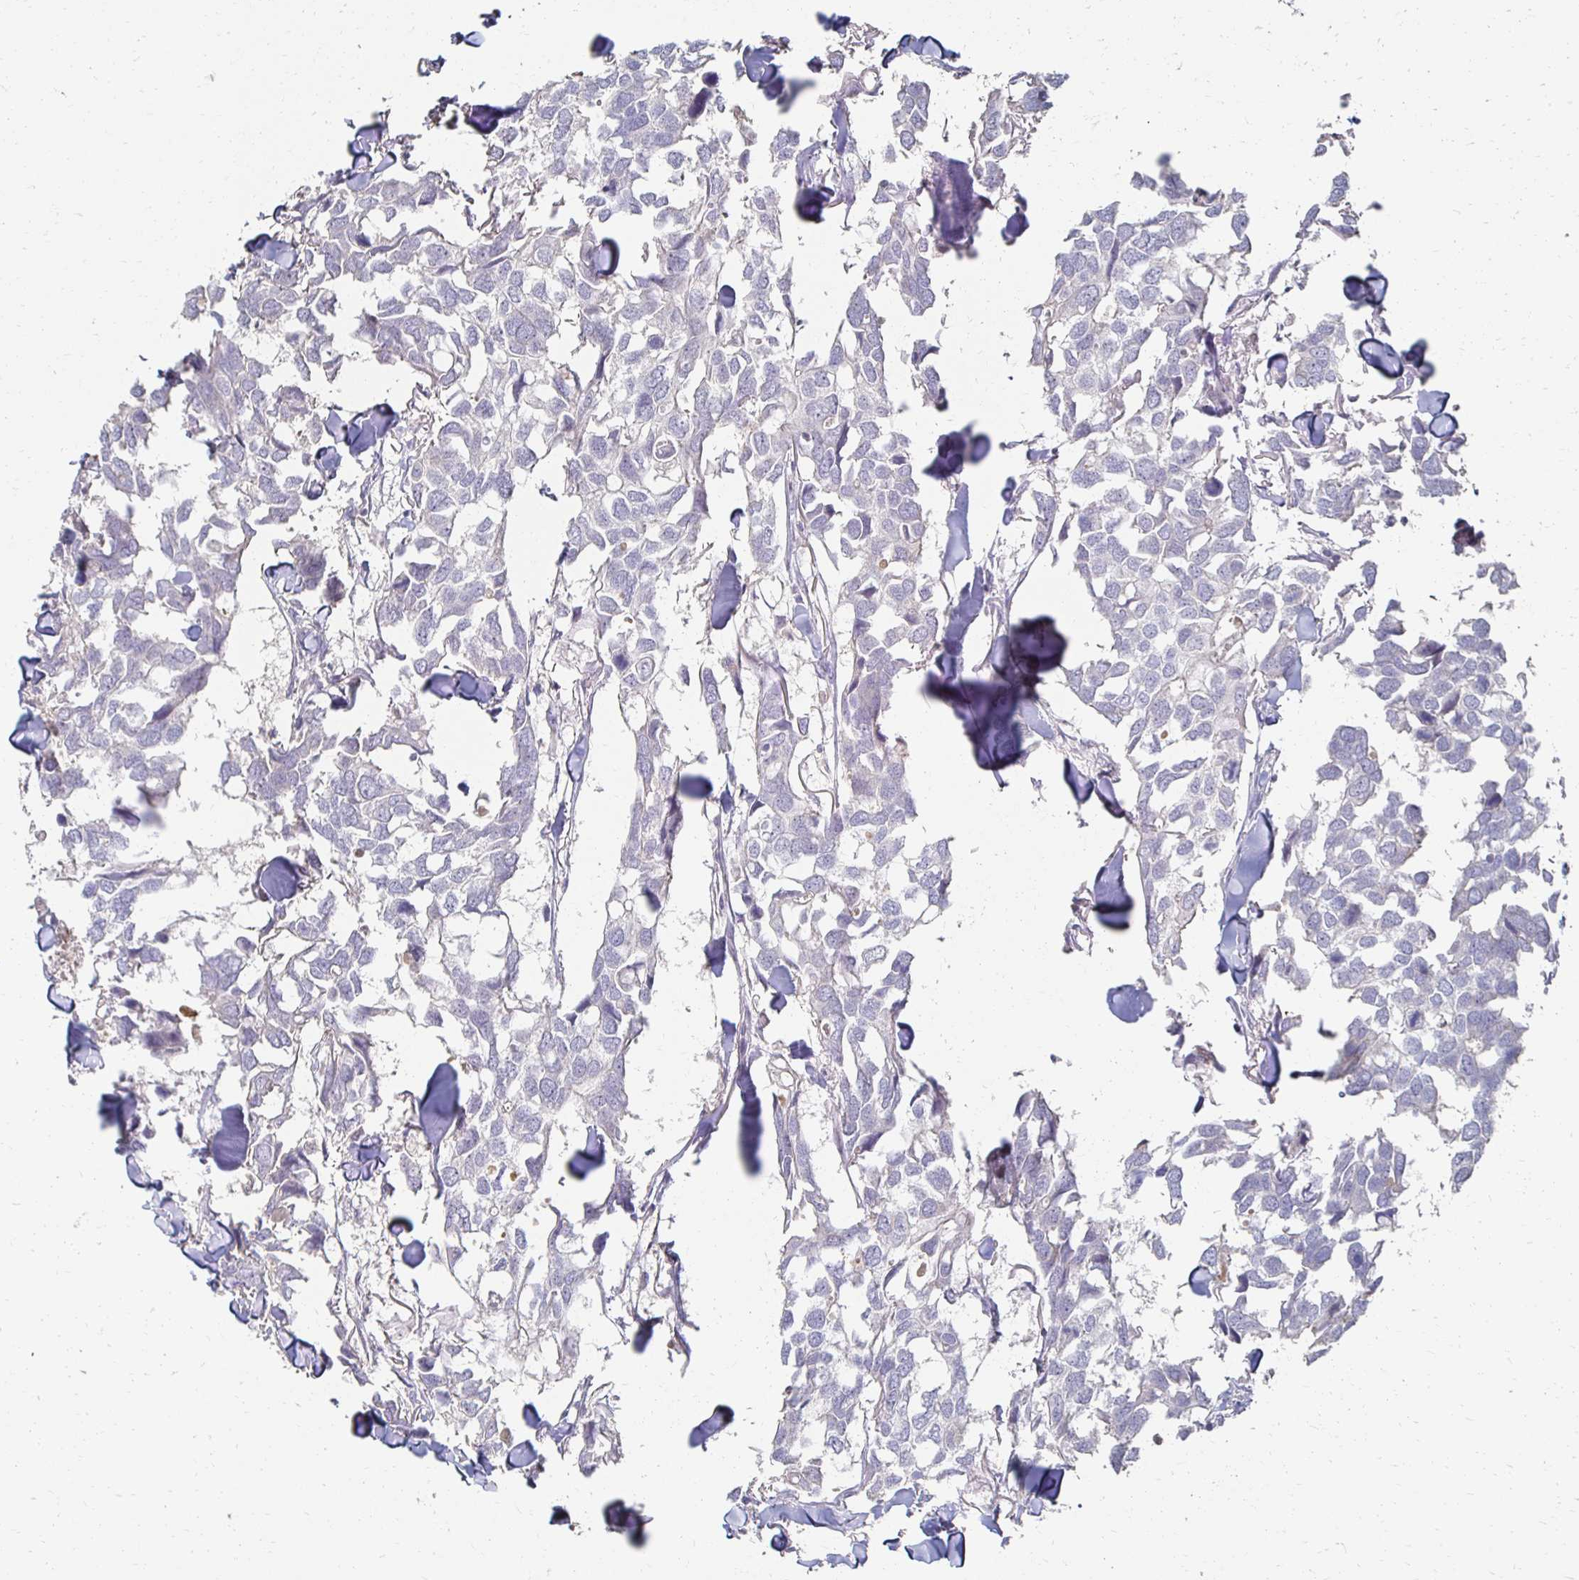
{"staining": {"intensity": "negative", "quantity": "none", "location": "none"}, "tissue": "breast cancer", "cell_type": "Tumor cells", "image_type": "cancer", "snomed": [{"axis": "morphology", "description": "Duct carcinoma"}, {"axis": "topography", "description": "Breast"}], "caption": "Human breast cancer stained for a protein using immunohistochemistry demonstrates no positivity in tumor cells.", "gene": "ZNF727", "patient": {"sex": "female", "age": 83}}